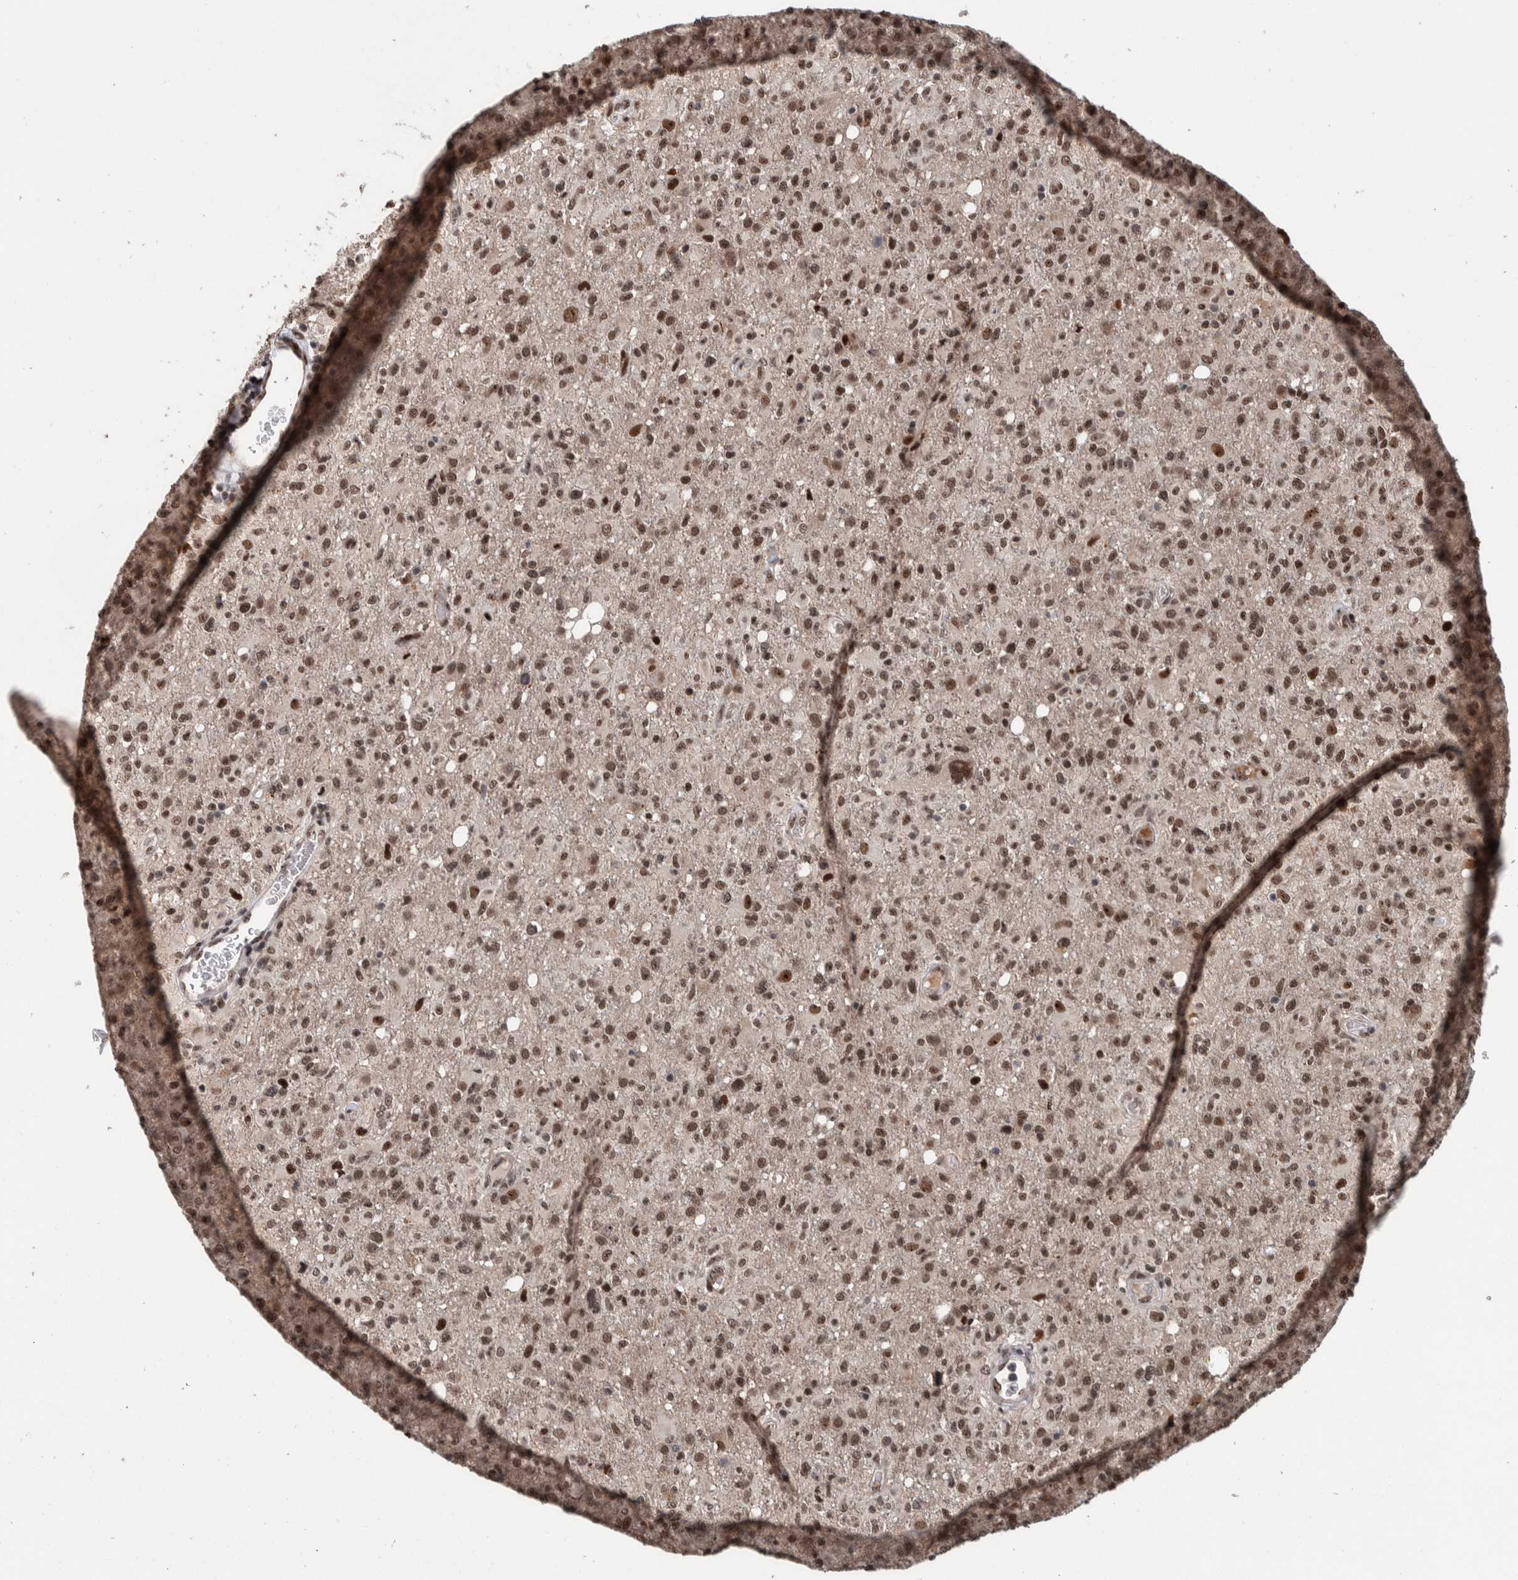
{"staining": {"intensity": "moderate", "quantity": ">75%", "location": "nuclear"}, "tissue": "glioma", "cell_type": "Tumor cells", "image_type": "cancer", "snomed": [{"axis": "morphology", "description": "Glioma, malignant, High grade"}, {"axis": "topography", "description": "Brain"}], "caption": "This photomicrograph shows high-grade glioma (malignant) stained with immunohistochemistry to label a protein in brown. The nuclear of tumor cells show moderate positivity for the protein. Nuclei are counter-stained blue.", "gene": "CHD4", "patient": {"sex": "female", "age": 57}}